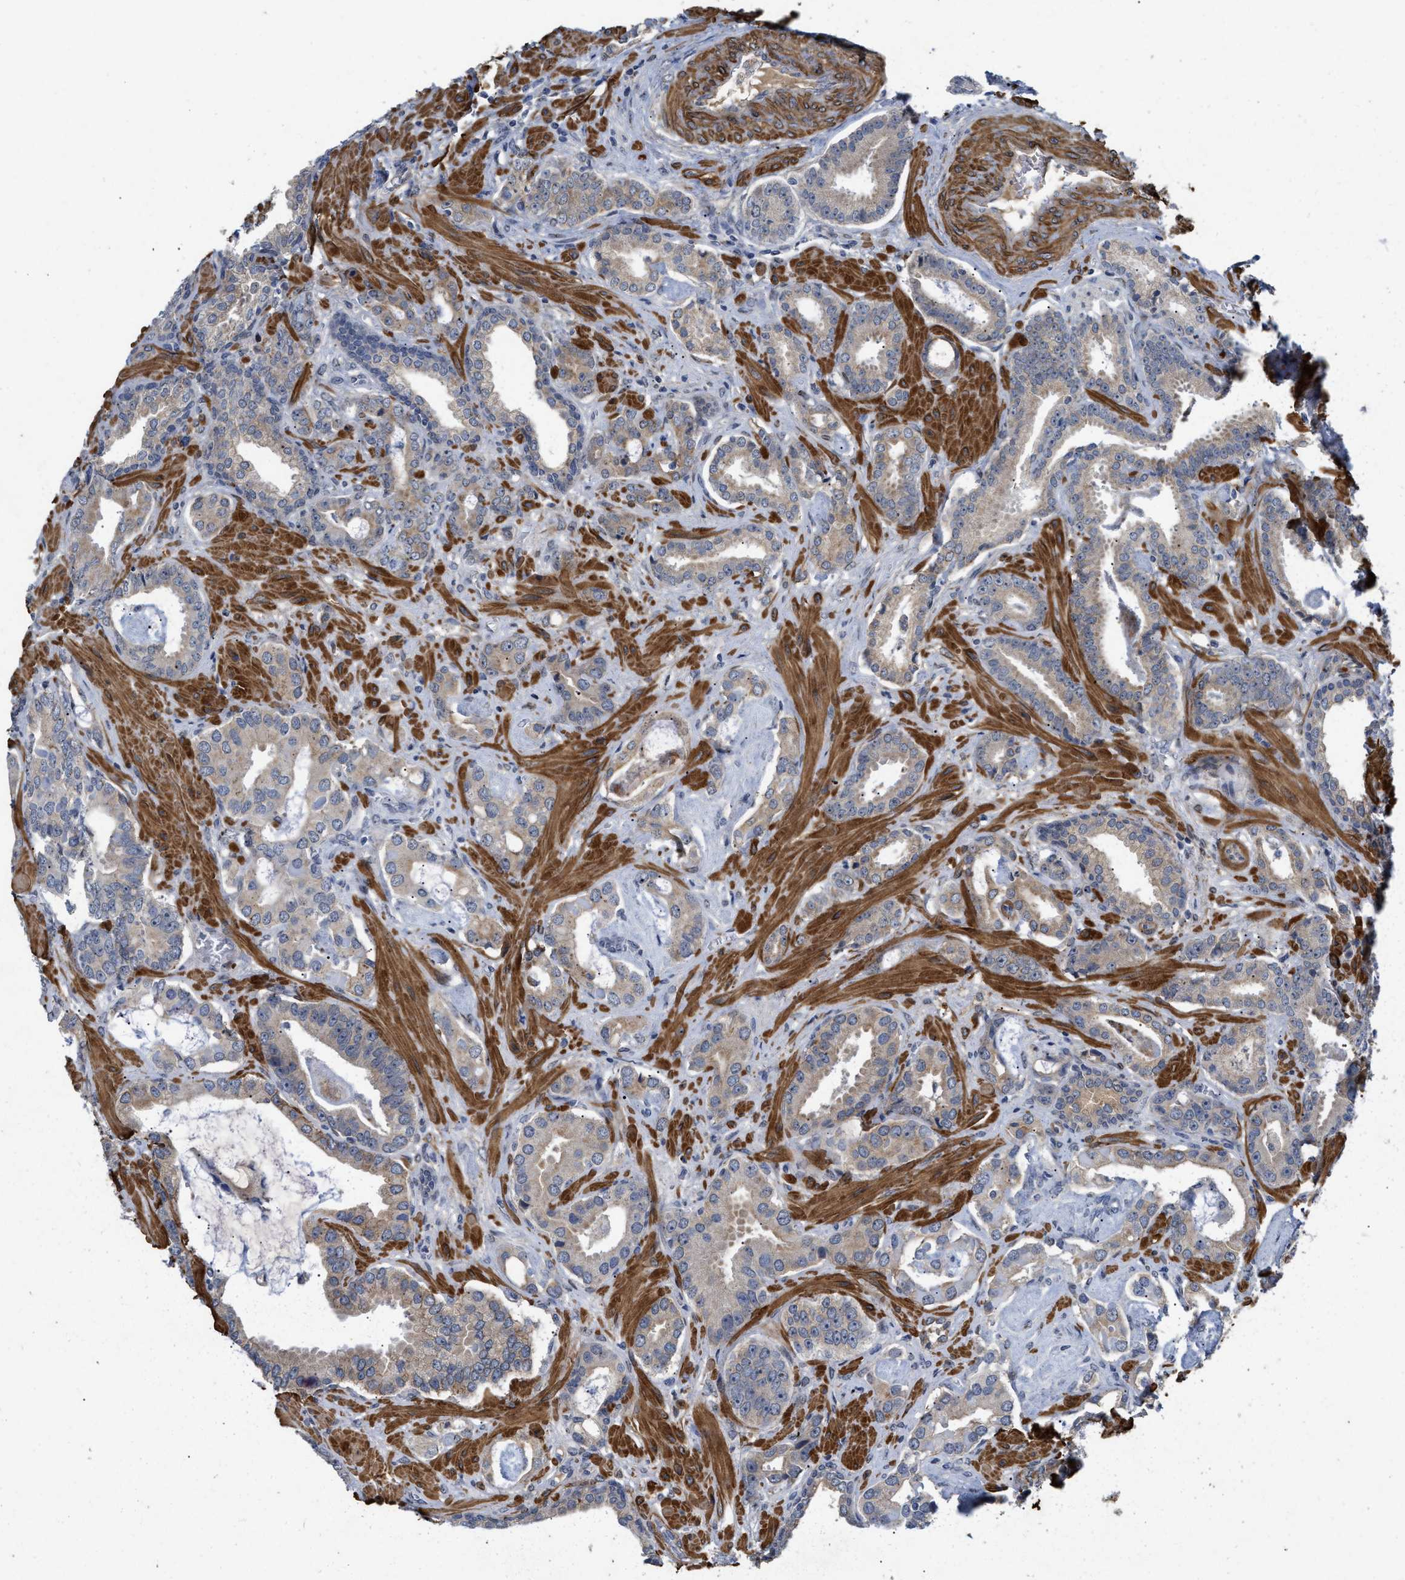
{"staining": {"intensity": "weak", "quantity": ">75%", "location": "cytoplasmic/membranous"}, "tissue": "prostate cancer", "cell_type": "Tumor cells", "image_type": "cancer", "snomed": [{"axis": "morphology", "description": "Adenocarcinoma, Low grade"}, {"axis": "topography", "description": "Prostate"}], "caption": "Adenocarcinoma (low-grade) (prostate) stained for a protein (brown) displays weak cytoplasmic/membranous positive staining in about >75% of tumor cells.", "gene": "ST6GALNAC6", "patient": {"sex": "male", "age": 53}}